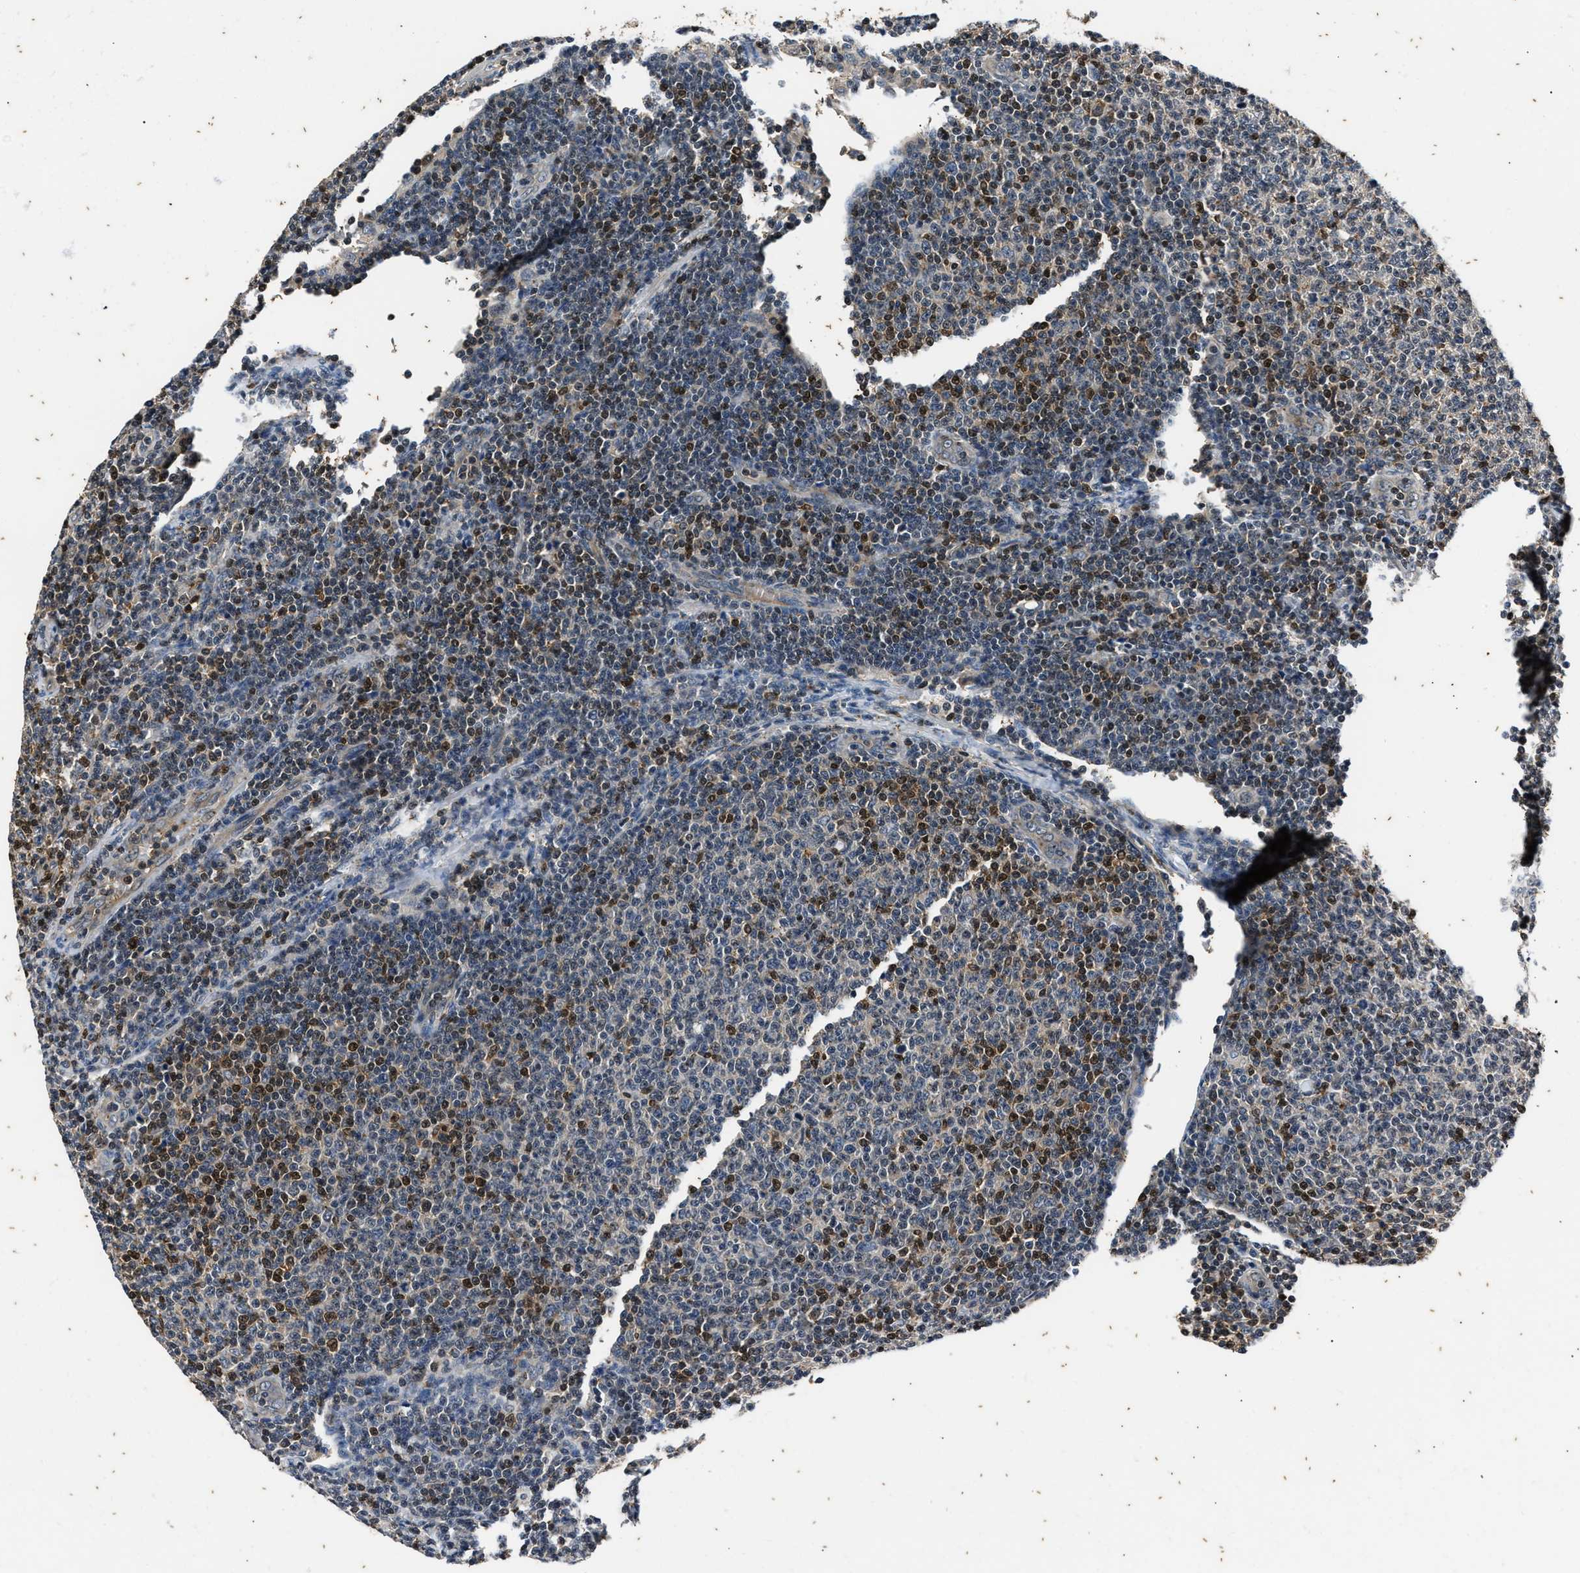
{"staining": {"intensity": "moderate", "quantity": "25%-75%", "location": "nuclear"}, "tissue": "lymphoma", "cell_type": "Tumor cells", "image_type": "cancer", "snomed": [{"axis": "morphology", "description": "Malignant lymphoma, non-Hodgkin's type, Low grade"}, {"axis": "topography", "description": "Lymph node"}], "caption": "An immunohistochemistry (IHC) image of neoplastic tissue is shown. Protein staining in brown labels moderate nuclear positivity in low-grade malignant lymphoma, non-Hodgkin's type within tumor cells.", "gene": "PTPN7", "patient": {"sex": "male", "age": 66}}